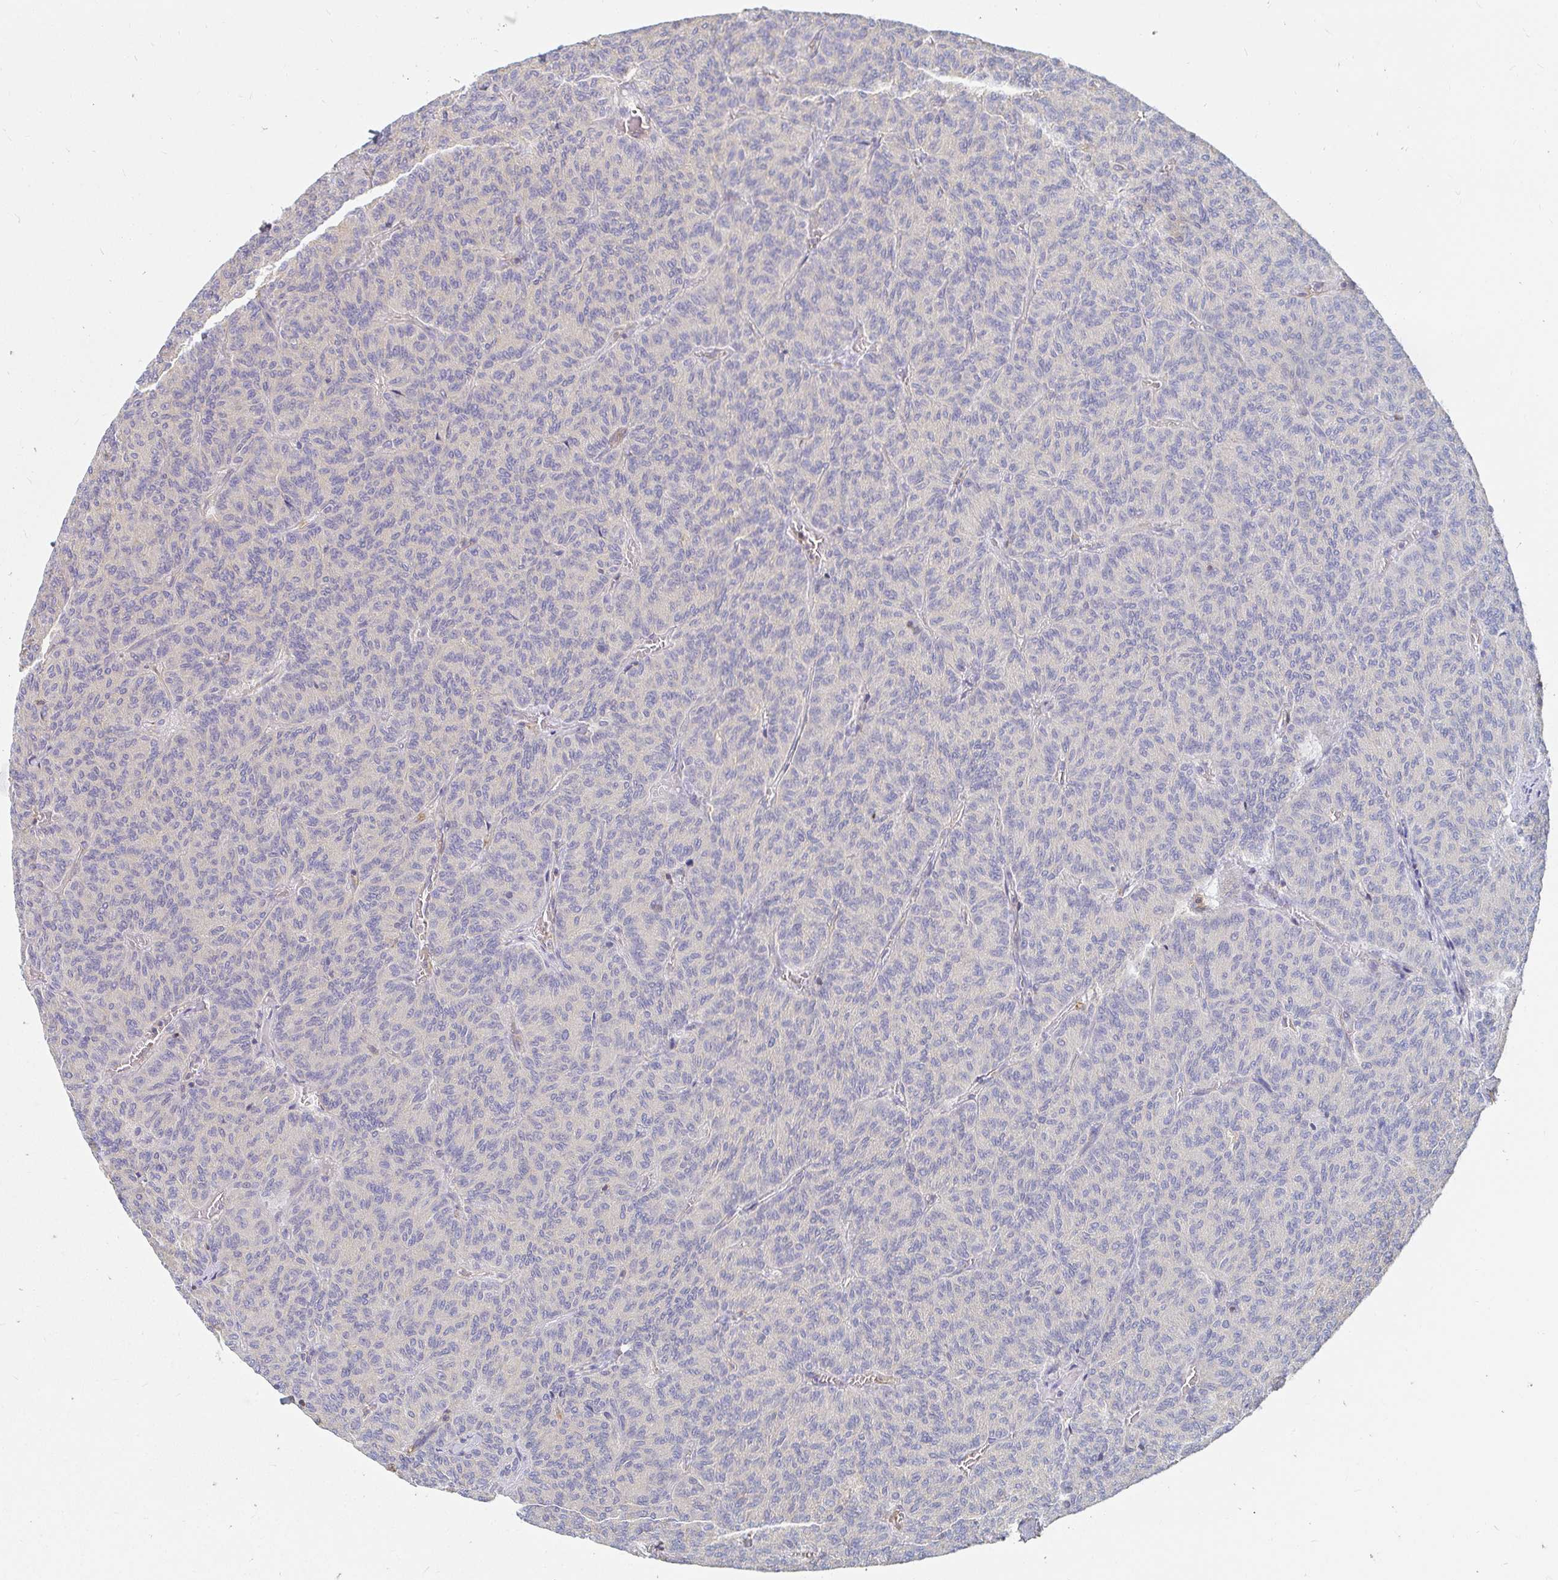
{"staining": {"intensity": "negative", "quantity": "none", "location": "none"}, "tissue": "carcinoid", "cell_type": "Tumor cells", "image_type": "cancer", "snomed": [{"axis": "morphology", "description": "Carcinoid, malignant, NOS"}, {"axis": "topography", "description": "Lung"}], "caption": "High magnification brightfield microscopy of carcinoid stained with DAB (brown) and counterstained with hematoxylin (blue): tumor cells show no significant positivity. Nuclei are stained in blue.", "gene": "TSPAN19", "patient": {"sex": "male", "age": 61}}